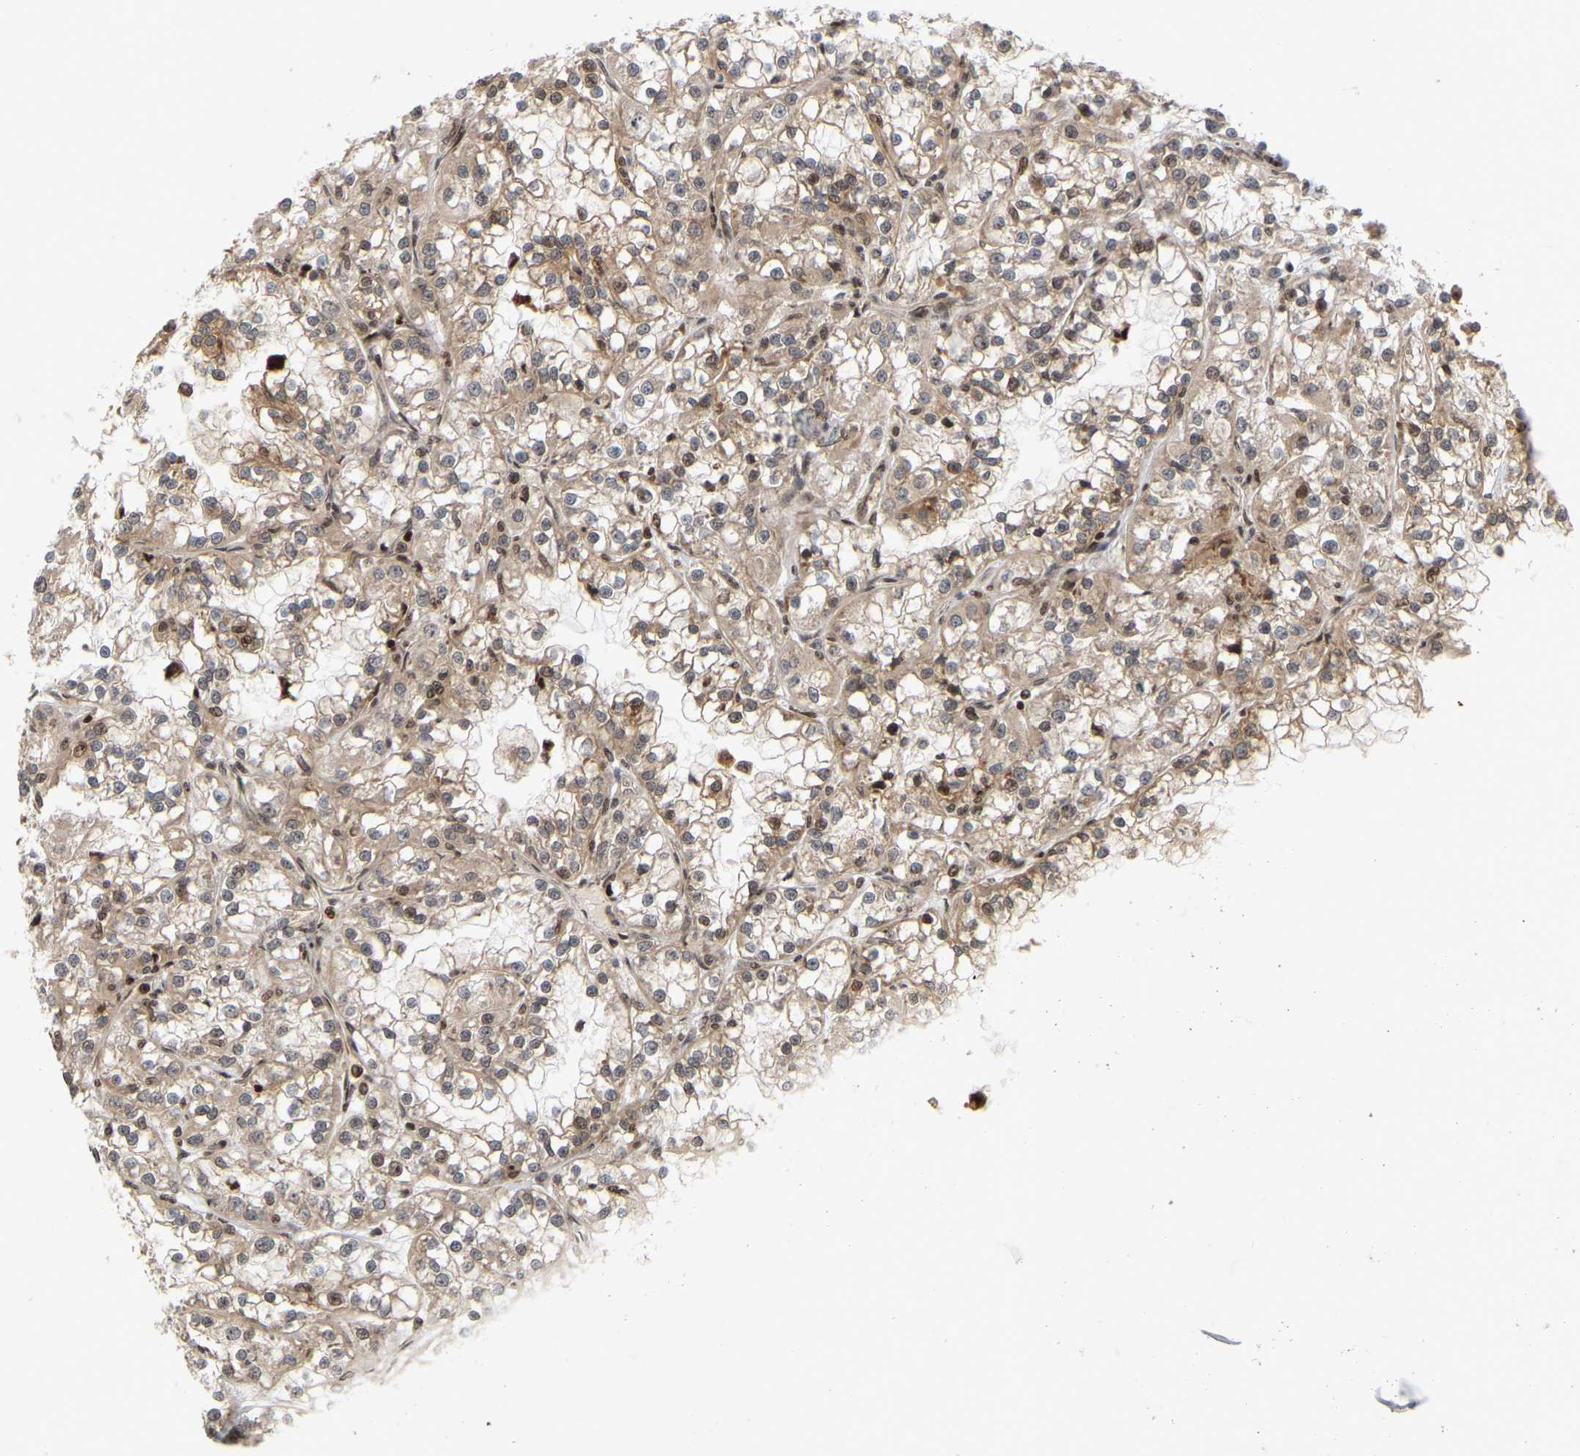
{"staining": {"intensity": "weak", "quantity": ">75%", "location": "cytoplasmic/membranous"}, "tissue": "renal cancer", "cell_type": "Tumor cells", "image_type": "cancer", "snomed": [{"axis": "morphology", "description": "Adenocarcinoma, NOS"}, {"axis": "topography", "description": "Kidney"}], "caption": "This is a histology image of IHC staining of adenocarcinoma (renal), which shows weak expression in the cytoplasmic/membranous of tumor cells.", "gene": "NFE2L2", "patient": {"sex": "female", "age": 52}}